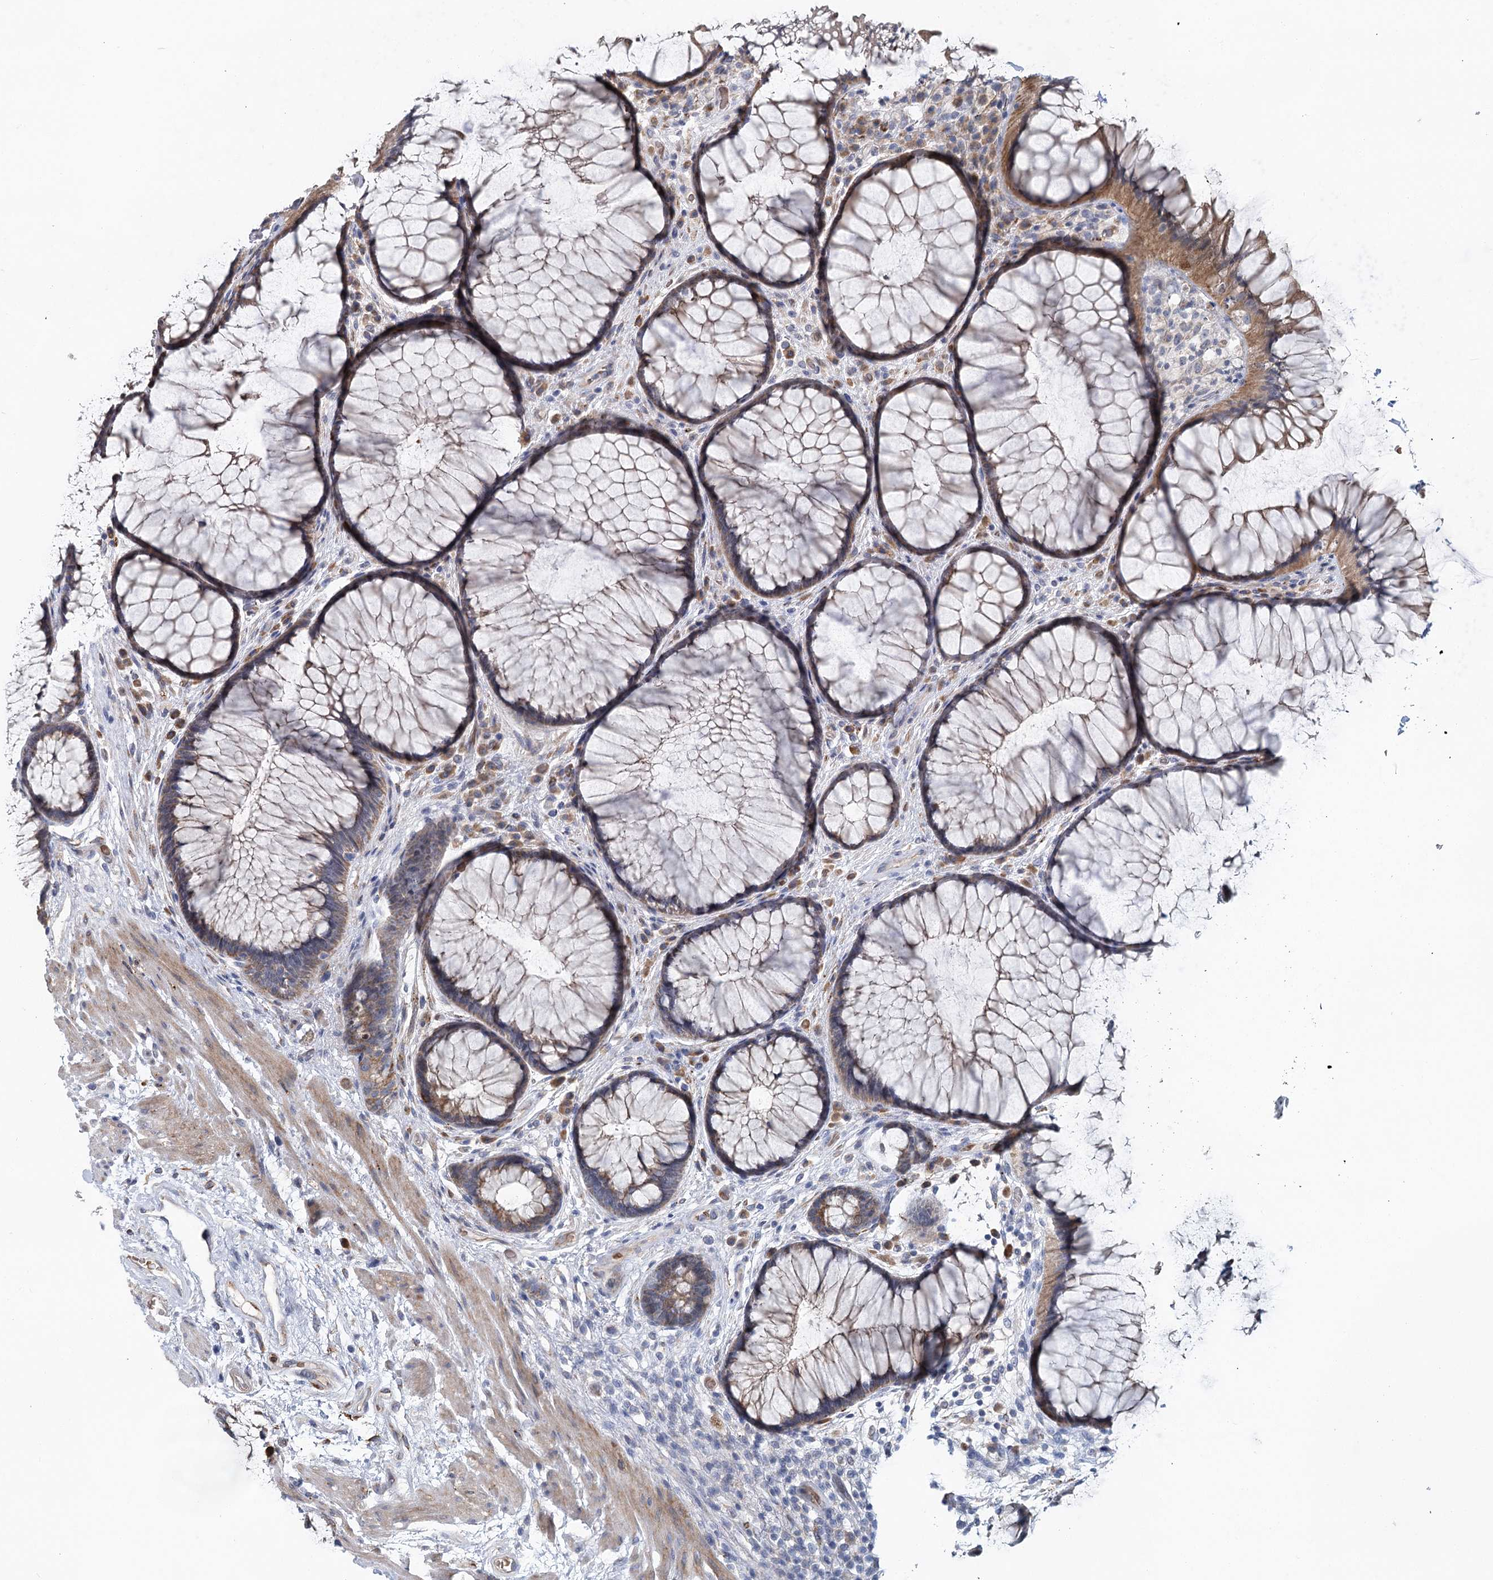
{"staining": {"intensity": "moderate", "quantity": ">75%", "location": "cytoplasmic/membranous"}, "tissue": "rectum", "cell_type": "Glandular cells", "image_type": "normal", "snomed": [{"axis": "morphology", "description": "Normal tissue, NOS"}, {"axis": "topography", "description": "Rectum"}], "caption": "This image demonstrates IHC staining of benign human rectum, with medium moderate cytoplasmic/membranous positivity in approximately >75% of glandular cells.", "gene": "CIB4", "patient": {"sex": "male", "age": 51}}